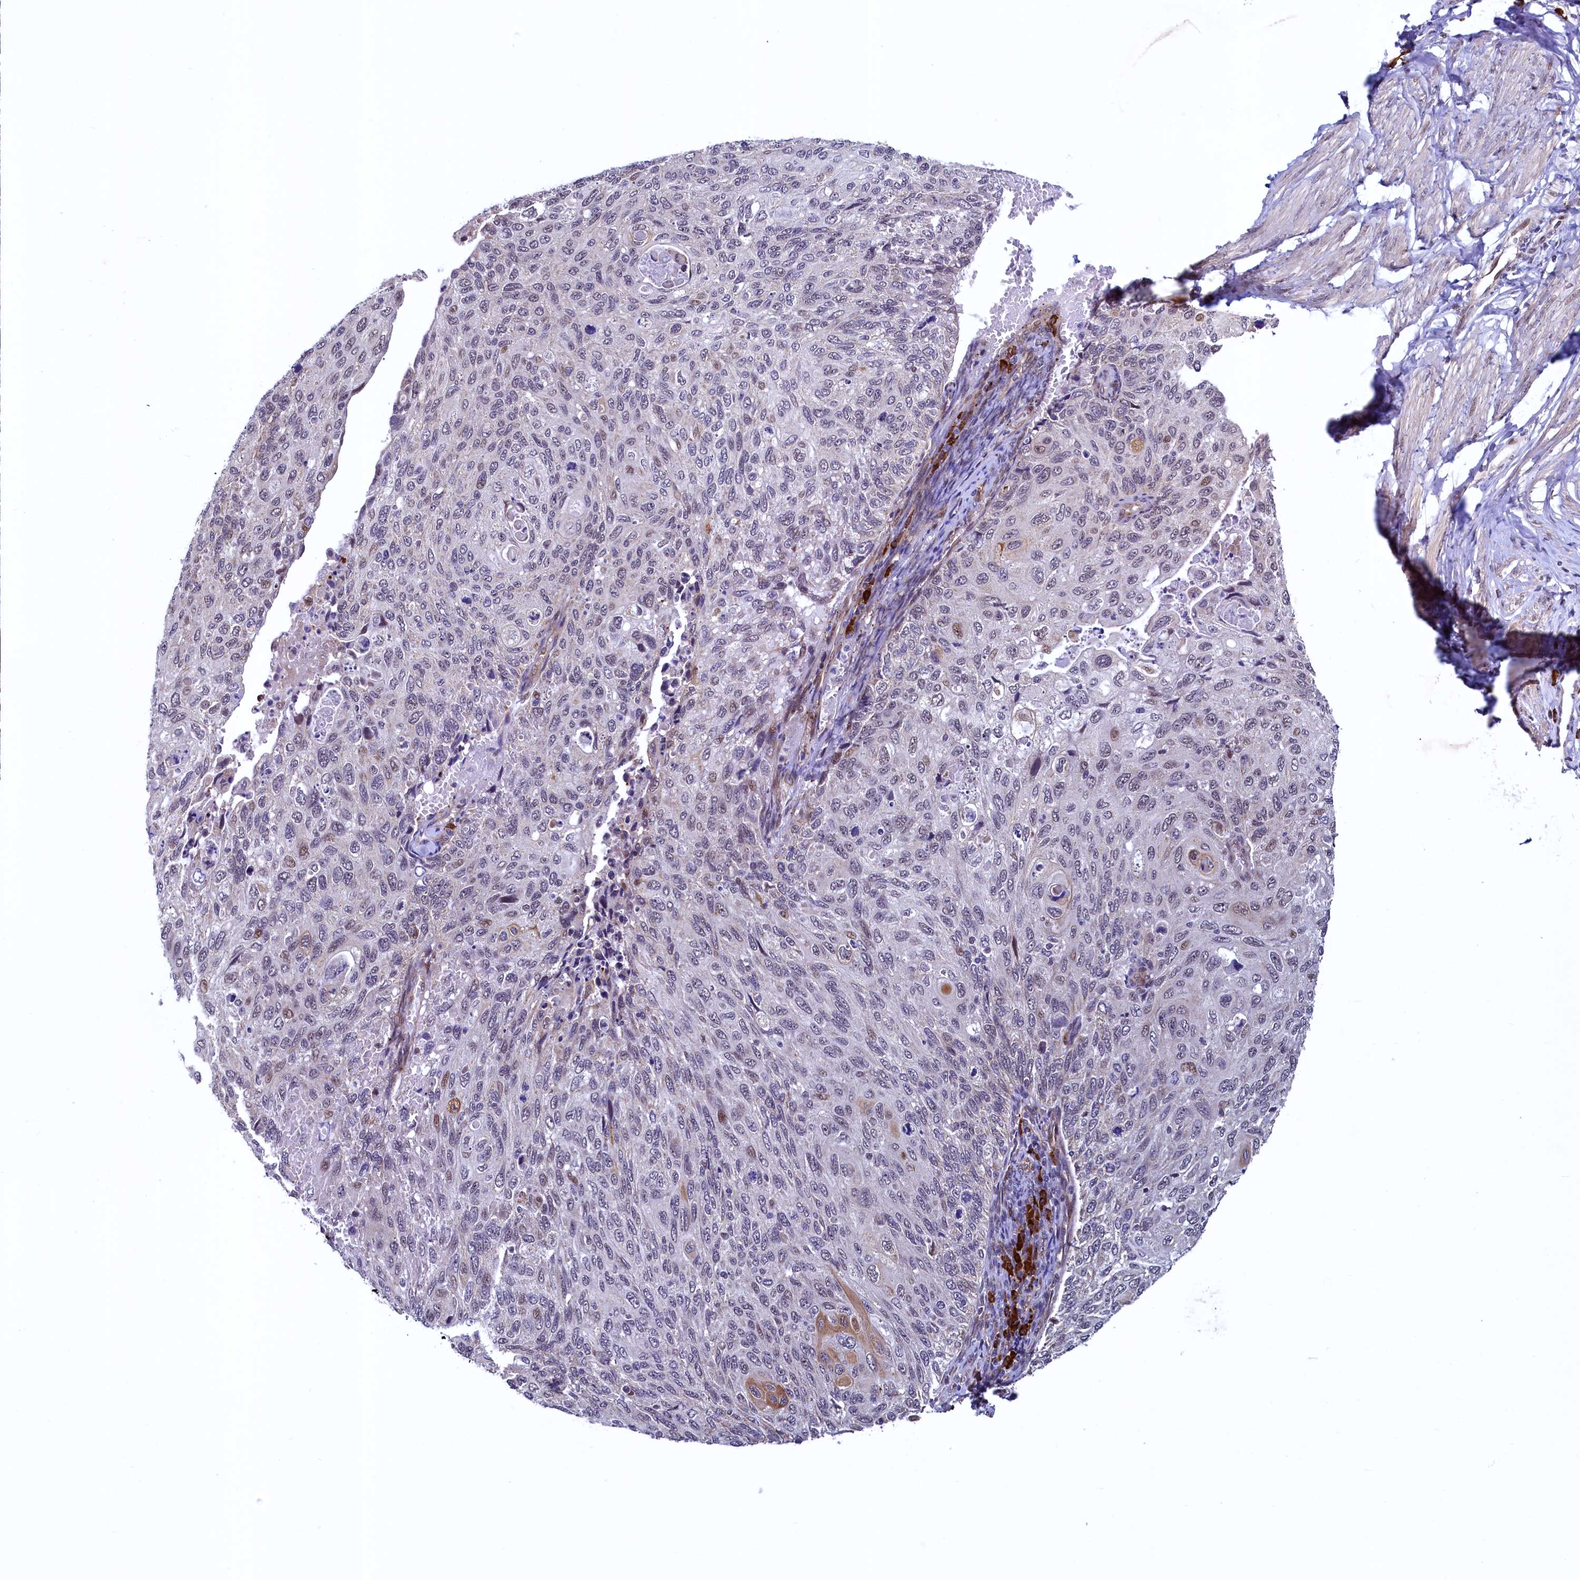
{"staining": {"intensity": "moderate", "quantity": "<25%", "location": "nuclear"}, "tissue": "cervical cancer", "cell_type": "Tumor cells", "image_type": "cancer", "snomed": [{"axis": "morphology", "description": "Squamous cell carcinoma, NOS"}, {"axis": "topography", "description": "Cervix"}], "caption": "Approximately <25% of tumor cells in squamous cell carcinoma (cervical) demonstrate moderate nuclear protein expression as visualized by brown immunohistochemical staining.", "gene": "RBFA", "patient": {"sex": "female", "age": 70}}